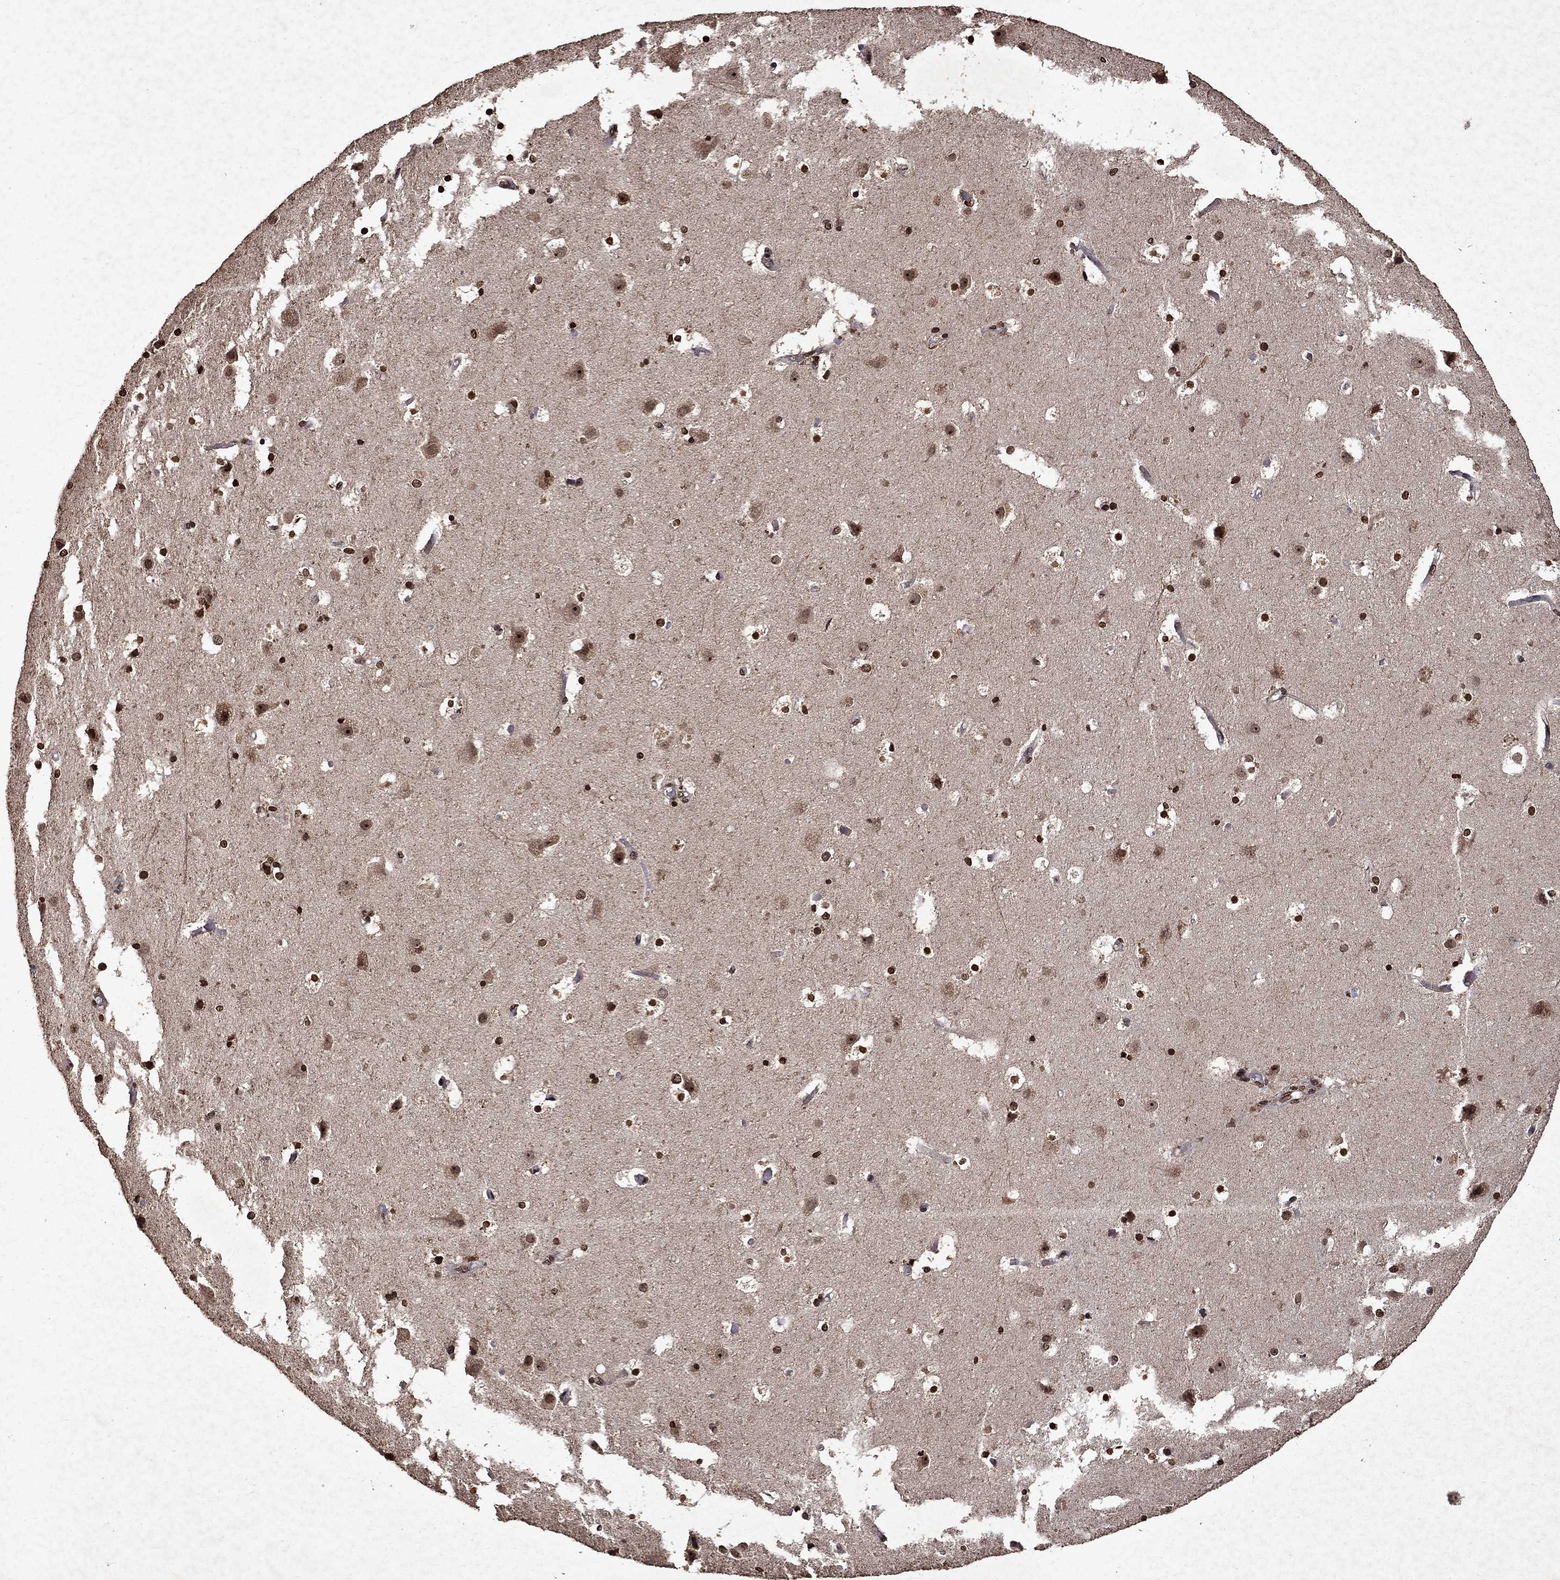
{"staining": {"intensity": "moderate", "quantity": "25%-75%", "location": "nuclear"}, "tissue": "cerebral cortex", "cell_type": "Endothelial cells", "image_type": "normal", "snomed": [{"axis": "morphology", "description": "Normal tissue, NOS"}, {"axis": "topography", "description": "Cerebral cortex"}], "caption": "Immunohistochemistry micrograph of normal human cerebral cortex stained for a protein (brown), which reveals medium levels of moderate nuclear positivity in about 25%-75% of endothelial cells.", "gene": "PIN4", "patient": {"sex": "female", "age": 52}}